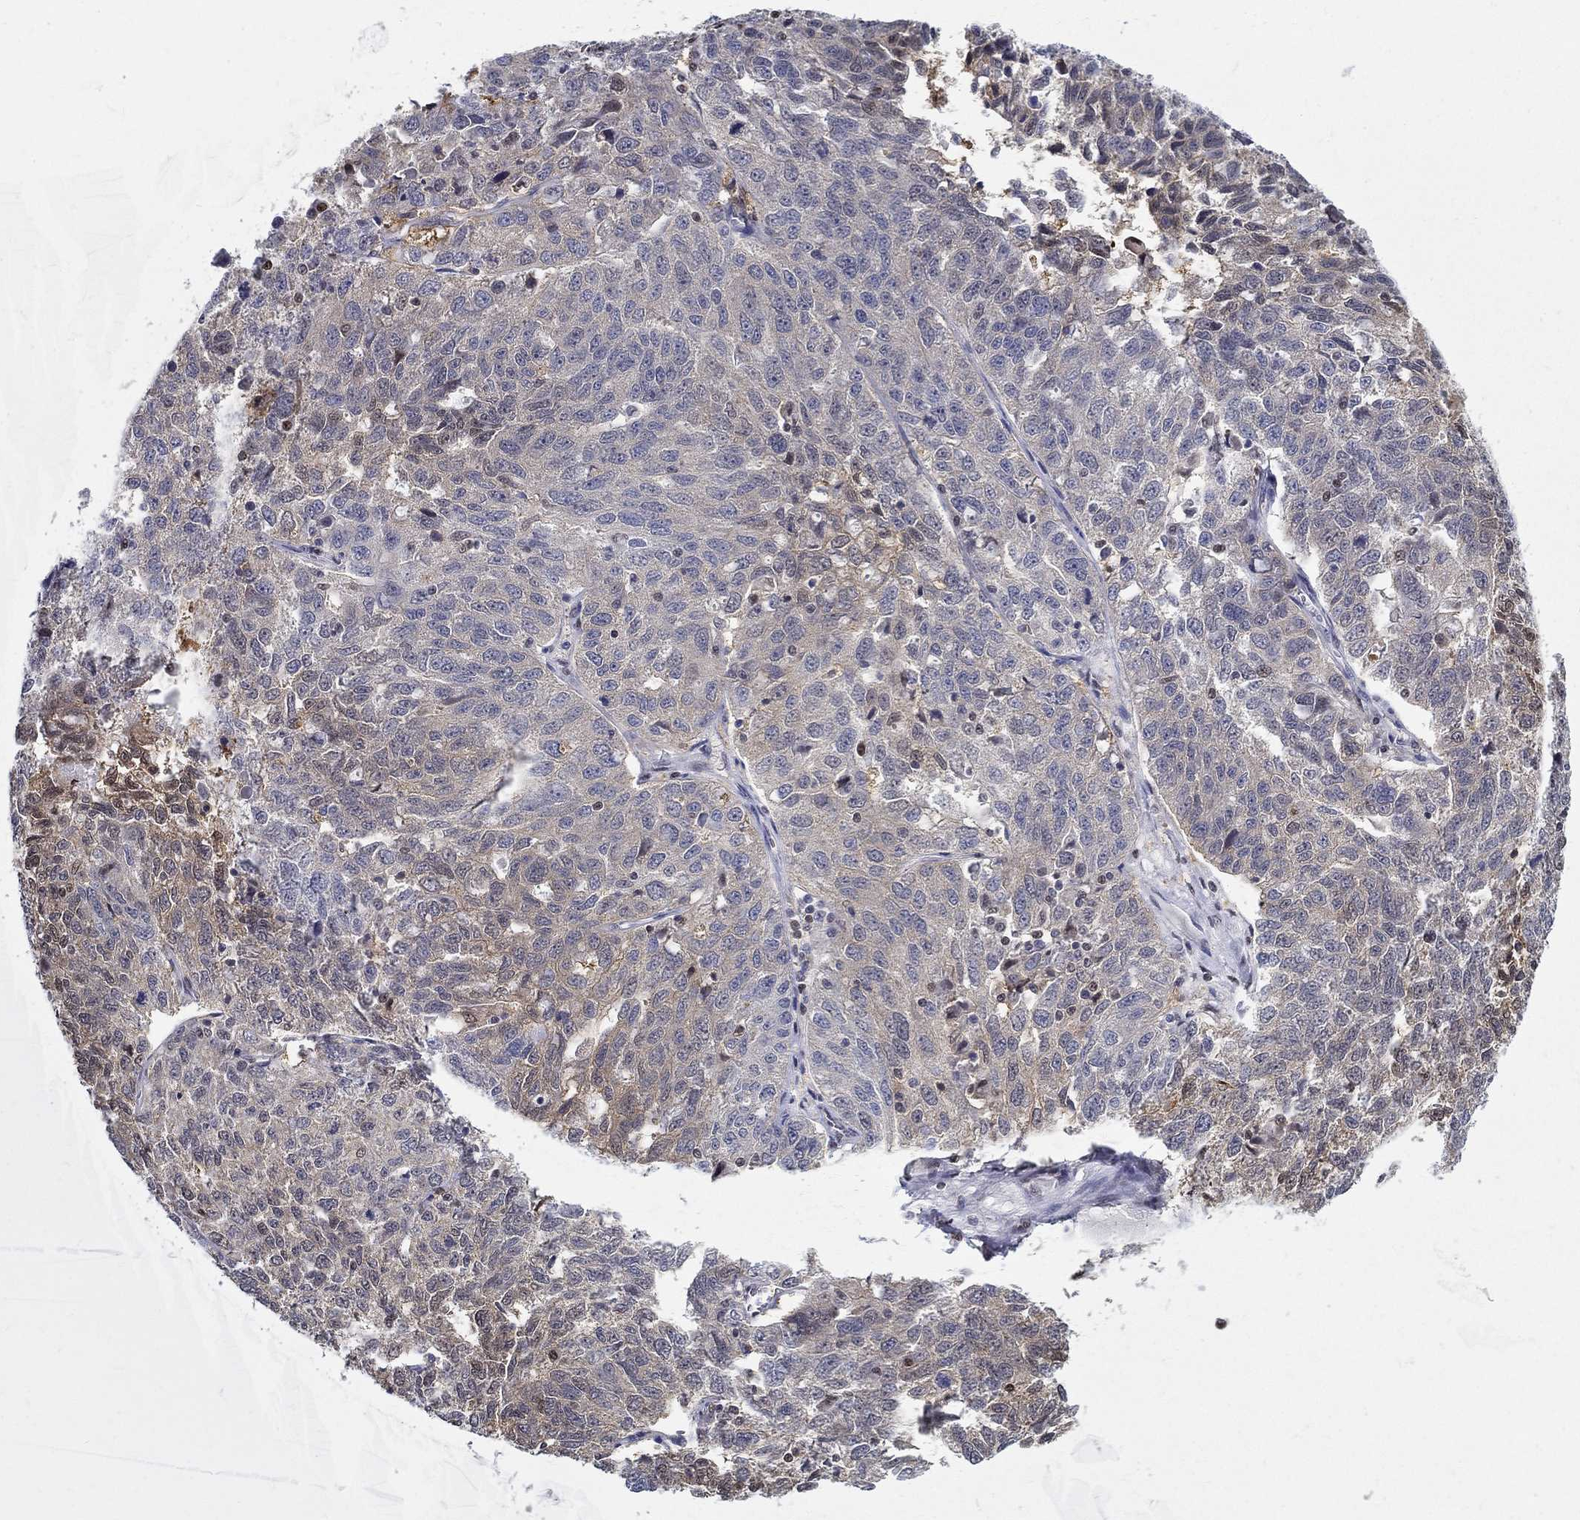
{"staining": {"intensity": "weak", "quantity": "<25%", "location": "cytoplasmic/membranous"}, "tissue": "ovarian cancer", "cell_type": "Tumor cells", "image_type": "cancer", "snomed": [{"axis": "morphology", "description": "Cystadenocarcinoma, serous, NOS"}, {"axis": "topography", "description": "Ovary"}], "caption": "Tumor cells show no significant positivity in serous cystadenocarcinoma (ovarian).", "gene": "ZNF594", "patient": {"sex": "female", "age": 71}}